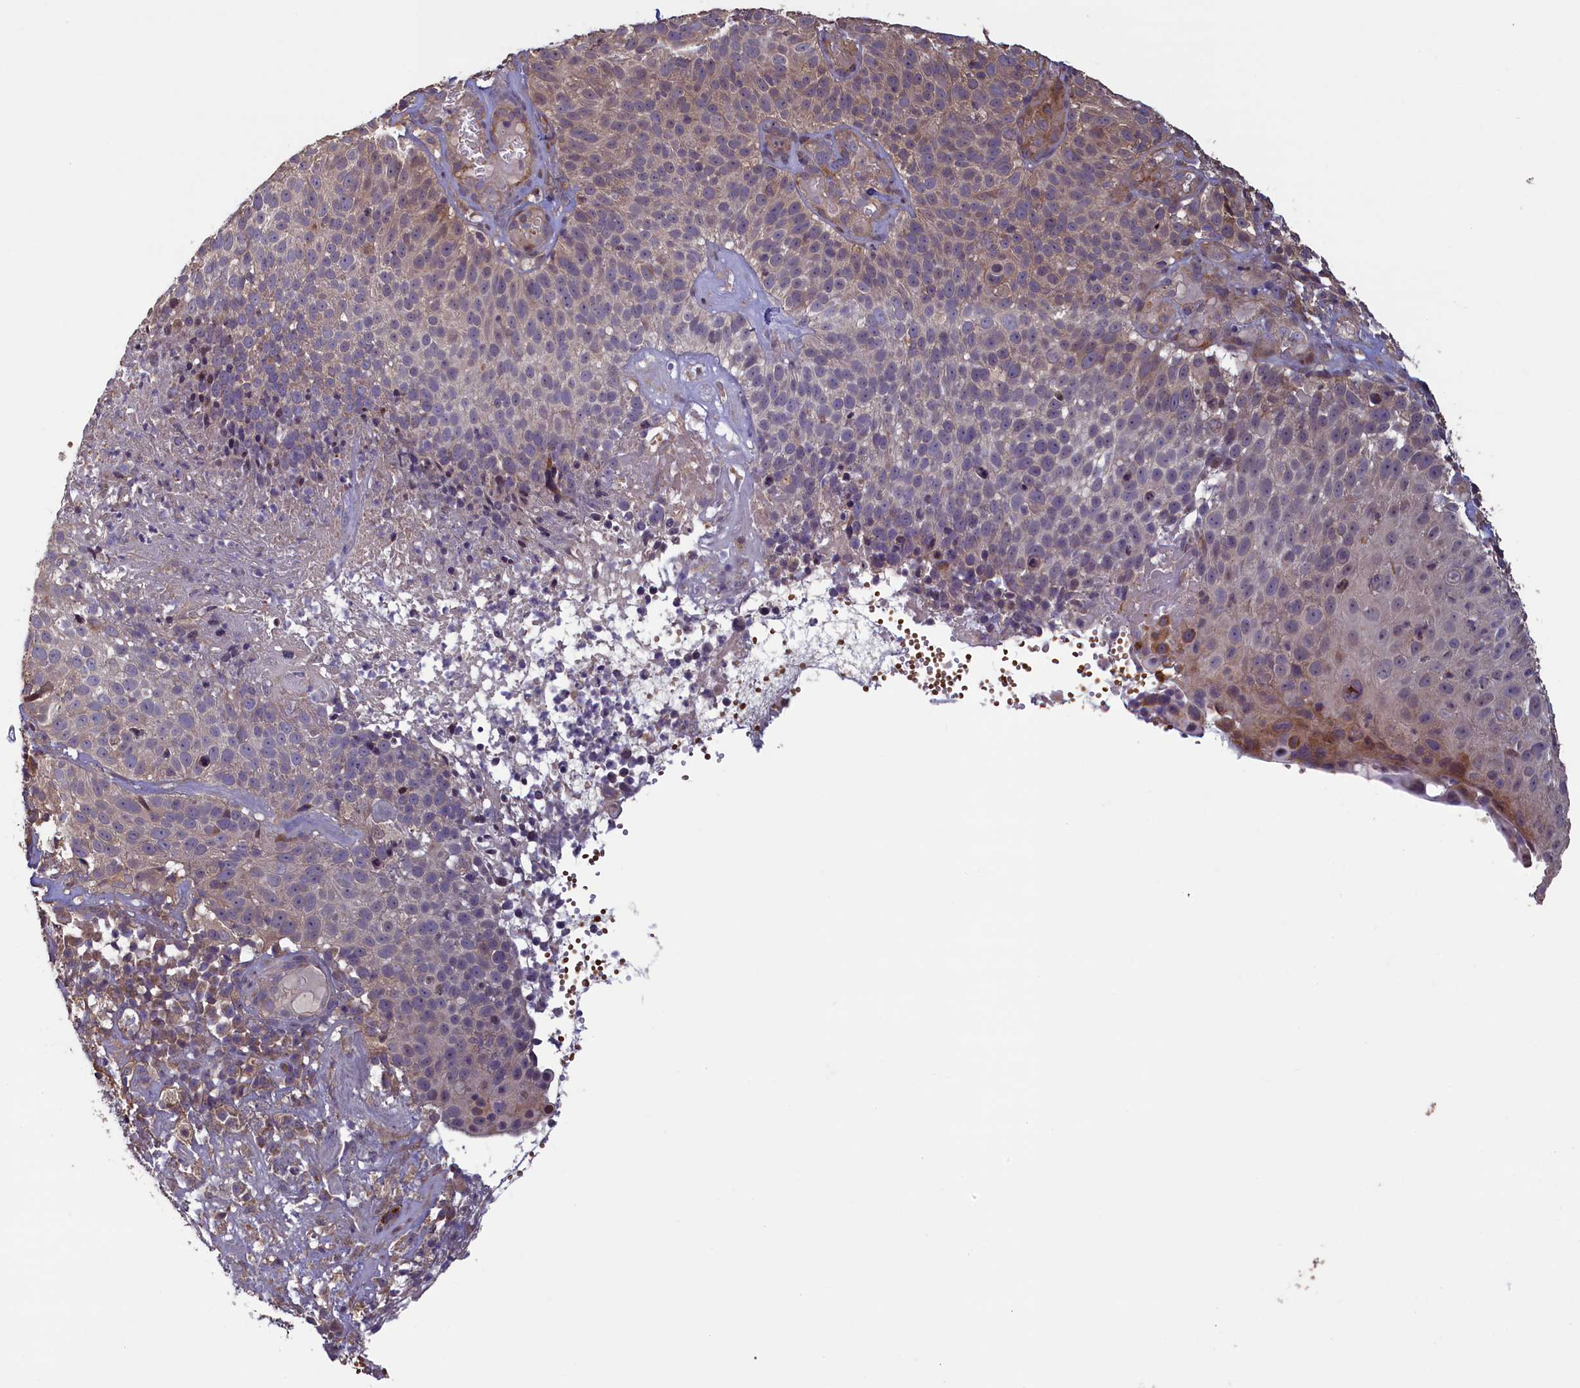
{"staining": {"intensity": "weak", "quantity": "<25%", "location": "cytoplasmic/membranous"}, "tissue": "cervical cancer", "cell_type": "Tumor cells", "image_type": "cancer", "snomed": [{"axis": "morphology", "description": "Squamous cell carcinoma, NOS"}, {"axis": "topography", "description": "Cervix"}], "caption": "An immunohistochemistry (IHC) micrograph of cervical squamous cell carcinoma is shown. There is no staining in tumor cells of cervical squamous cell carcinoma. The staining was performed using DAB to visualize the protein expression in brown, while the nuclei were stained in blue with hematoxylin (Magnification: 20x).", "gene": "CIAO2B", "patient": {"sex": "female", "age": 74}}